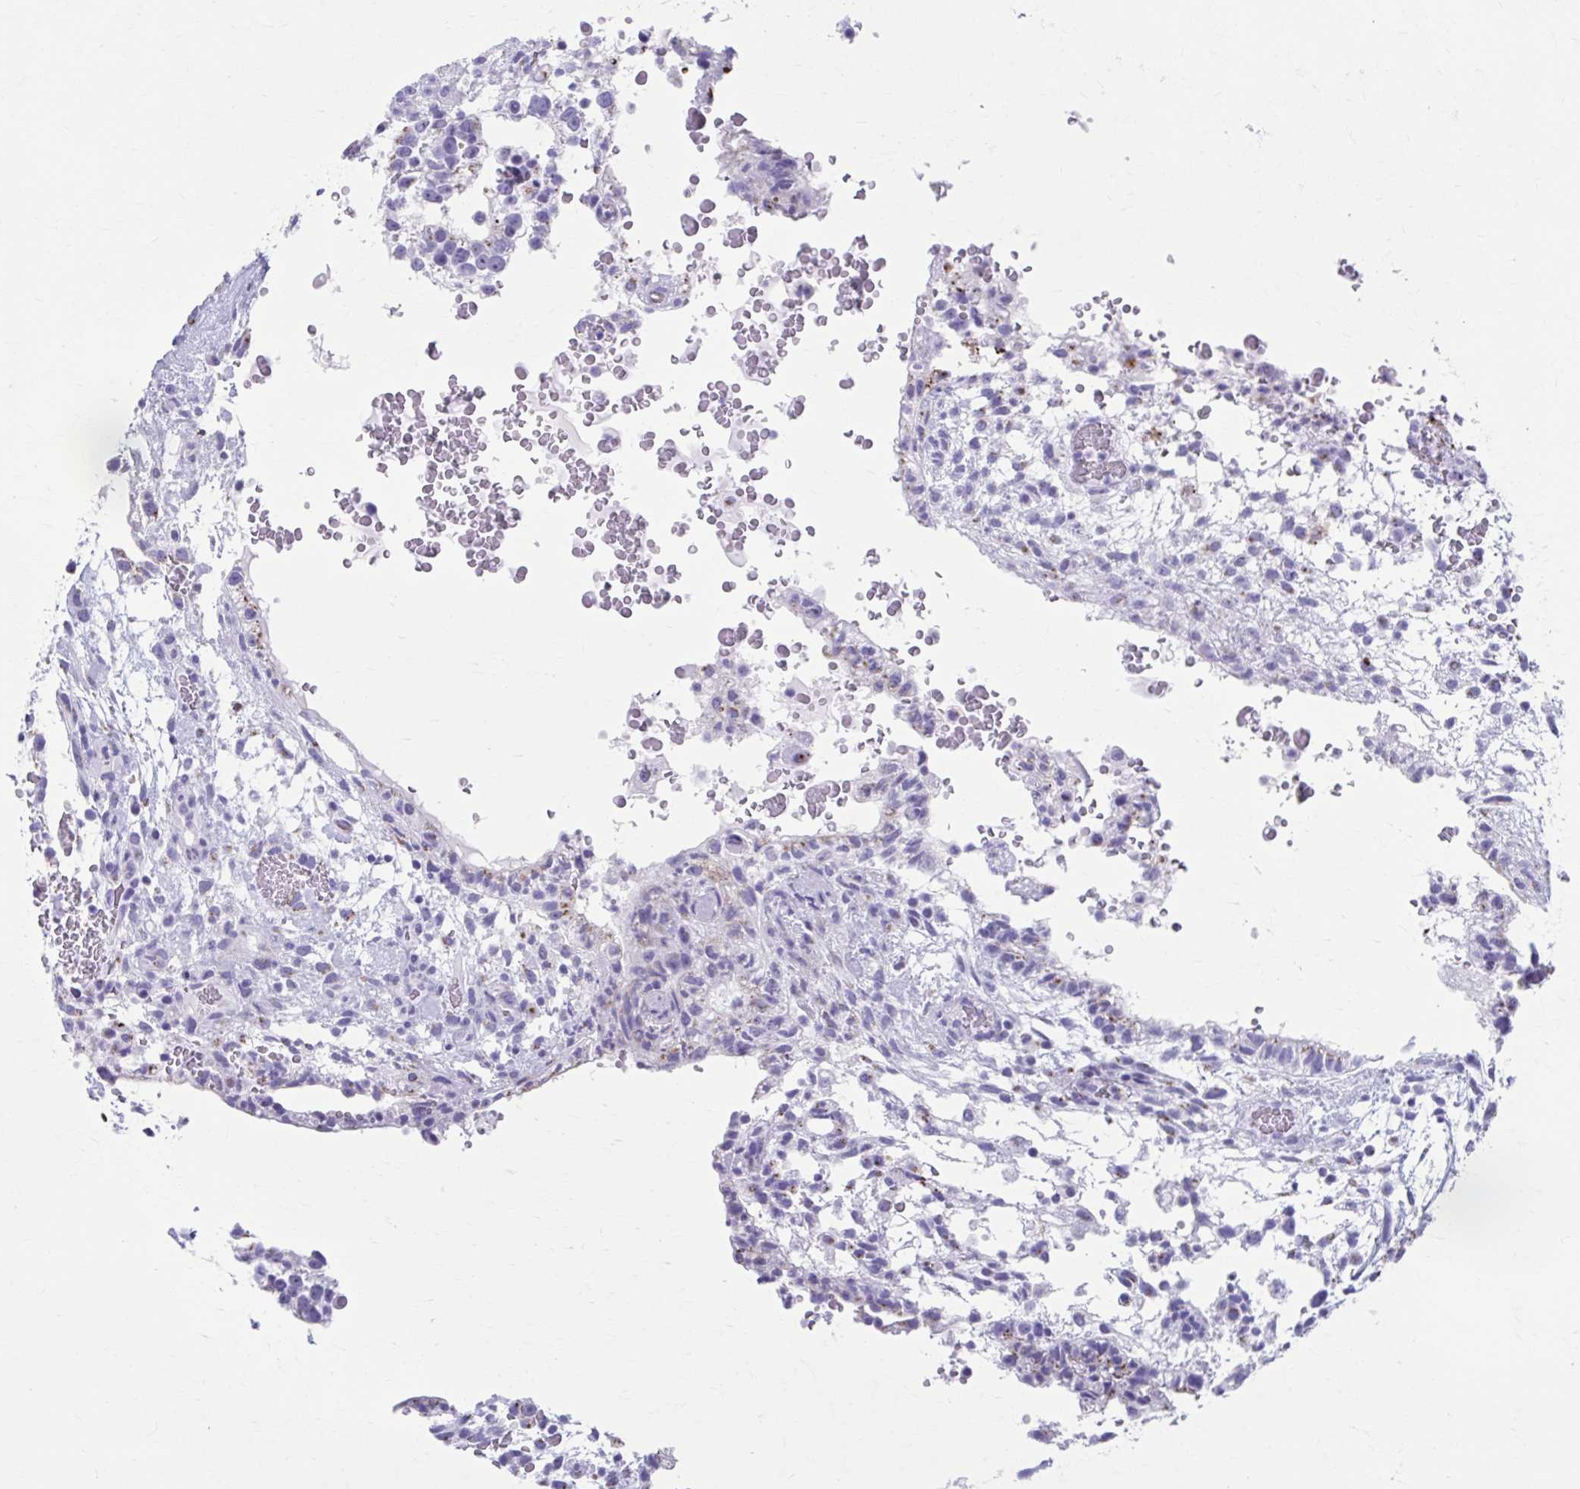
{"staining": {"intensity": "negative", "quantity": "none", "location": "none"}, "tissue": "testis cancer", "cell_type": "Tumor cells", "image_type": "cancer", "snomed": [{"axis": "morphology", "description": "Carcinoma, Embryonal, NOS"}, {"axis": "topography", "description": "Testis"}], "caption": "This is an IHC micrograph of human embryonal carcinoma (testis). There is no staining in tumor cells.", "gene": "KCNE2", "patient": {"sex": "male", "age": 32}}